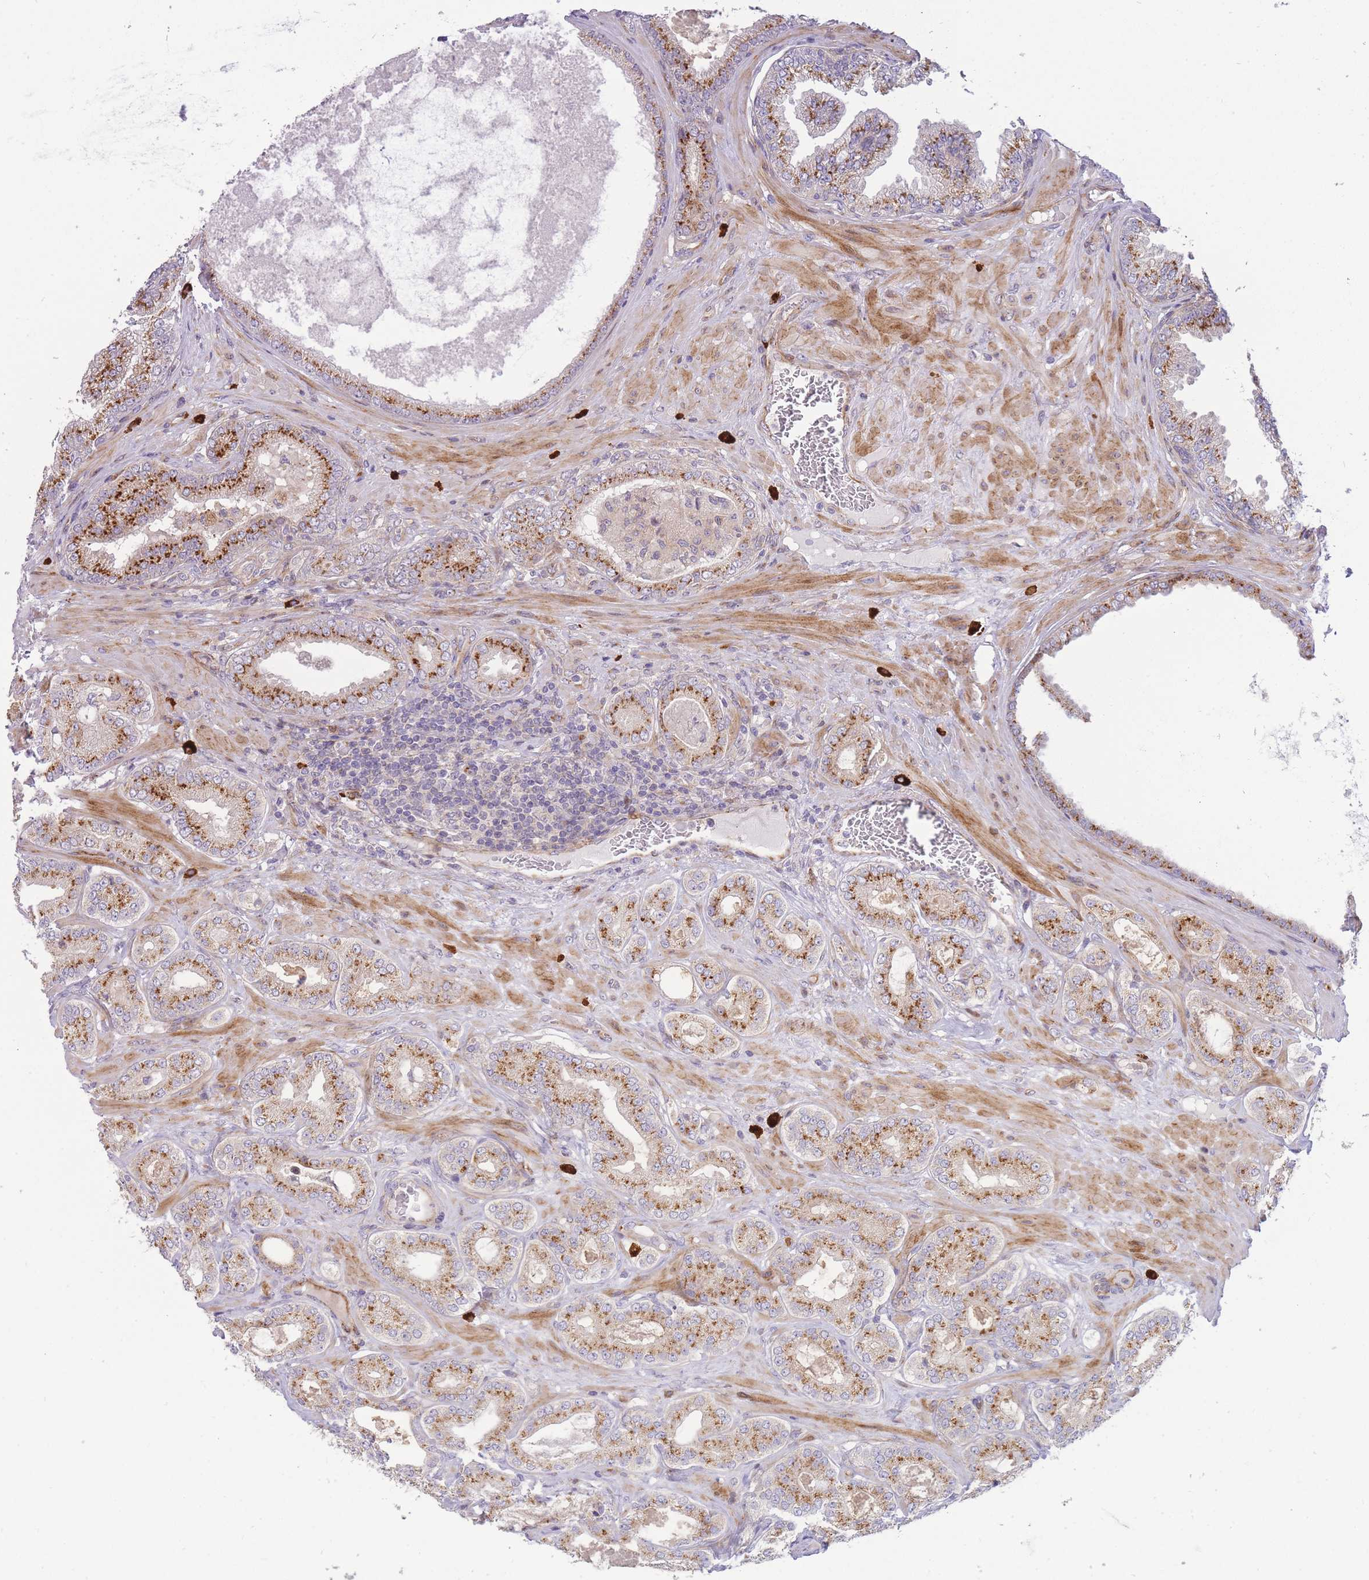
{"staining": {"intensity": "strong", "quantity": ">75%", "location": "cytoplasmic/membranous"}, "tissue": "prostate cancer", "cell_type": "Tumor cells", "image_type": "cancer", "snomed": [{"axis": "morphology", "description": "Adenocarcinoma, Low grade"}, {"axis": "topography", "description": "Prostate"}], "caption": "High-magnification brightfield microscopy of low-grade adenocarcinoma (prostate) stained with DAB (brown) and counterstained with hematoxylin (blue). tumor cells exhibit strong cytoplasmic/membranous expression is identified in about>75% of cells. The protein is shown in brown color, while the nuclei are stained blue.", "gene": "ATP5MC2", "patient": {"sex": "male", "age": 63}}